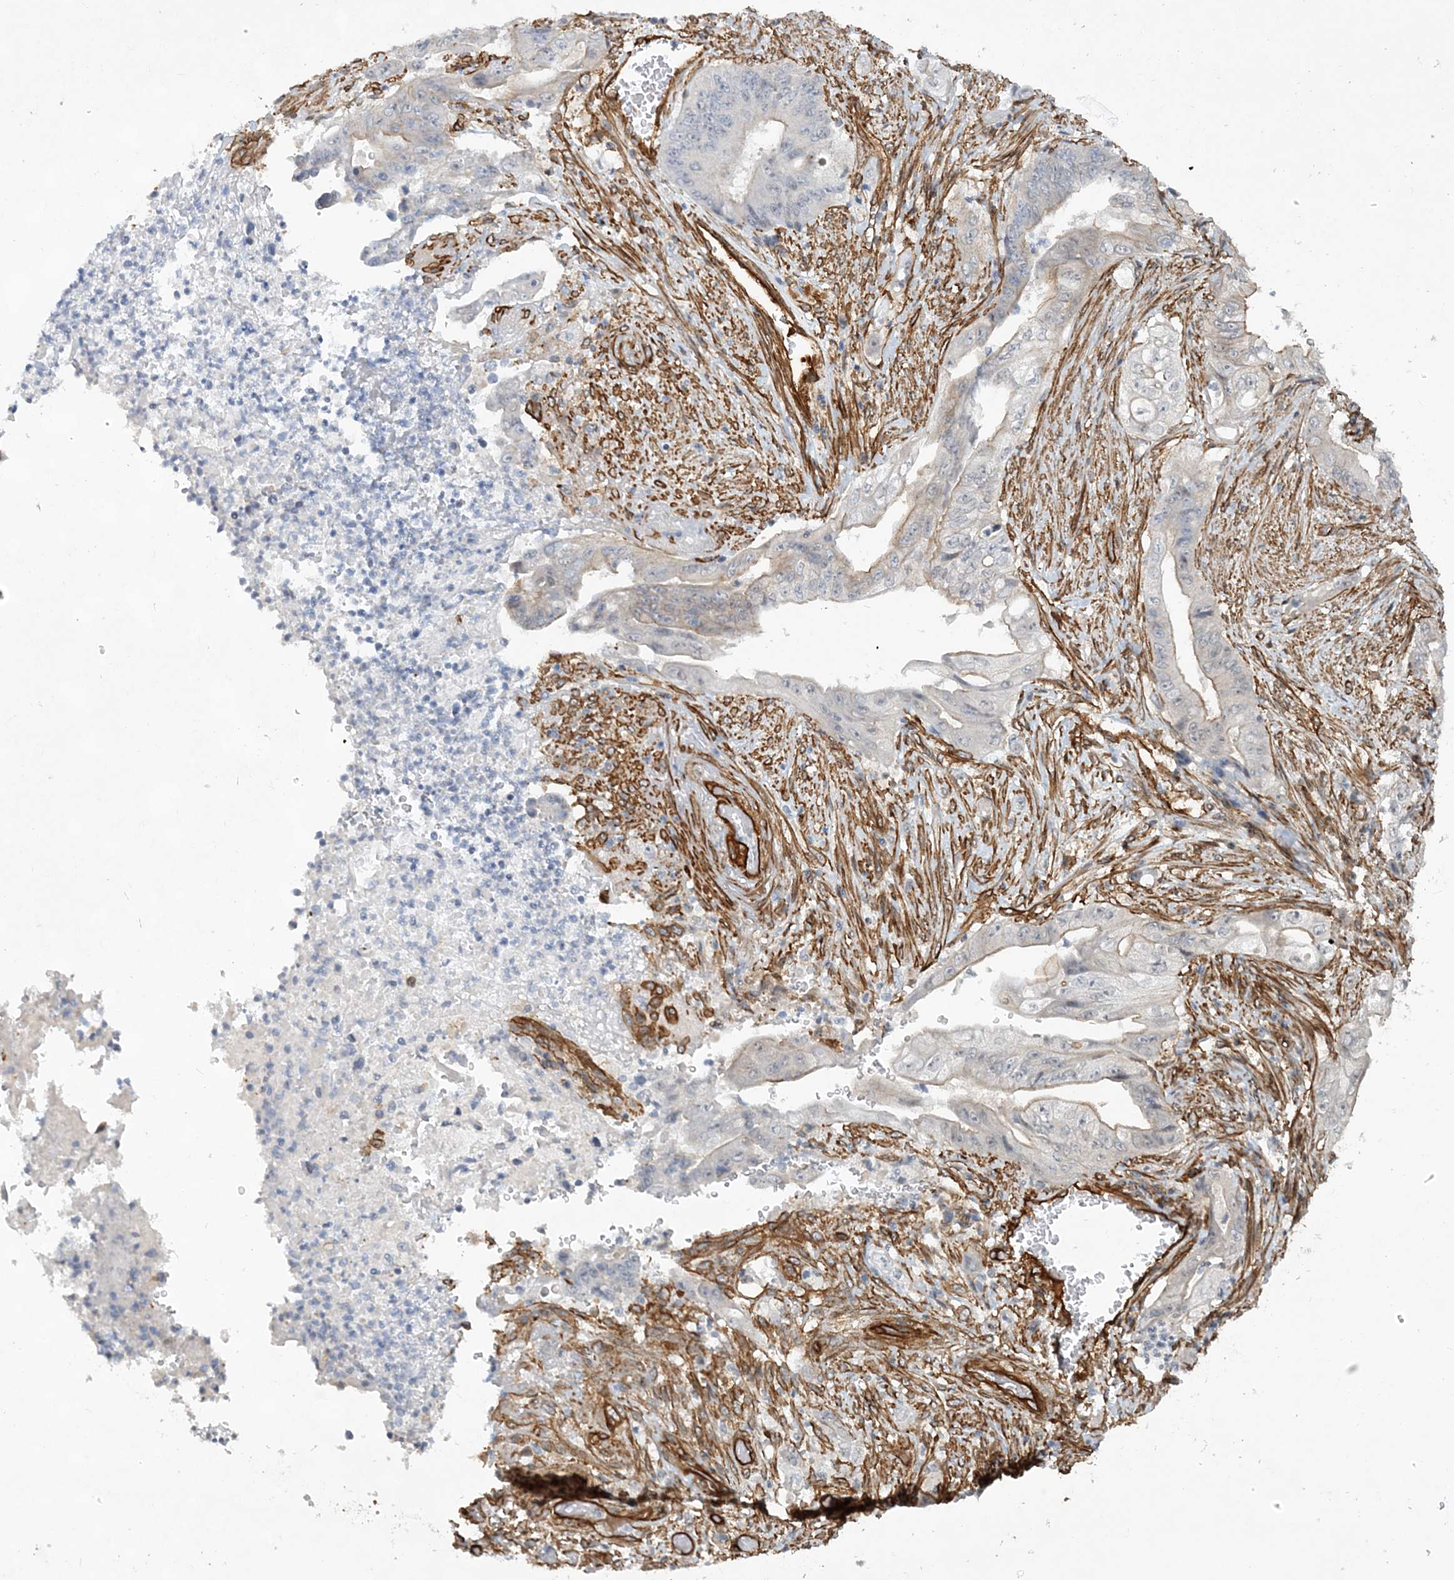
{"staining": {"intensity": "weak", "quantity": "<25%", "location": "cytoplasmic/membranous"}, "tissue": "stomach cancer", "cell_type": "Tumor cells", "image_type": "cancer", "snomed": [{"axis": "morphology", "description": "Adenocarcinoma, NOS"}, {"axis": "topography", "description": "Stomach"}], "caption": "This image is of adenocarcinoma (stomach) stained with IHC to label a protein in brown with the nuclei are counter-stained blue. There is no staining in tumor cells.", "gene": "RAI14", "patient": {"sex": "female", "age": 73}}